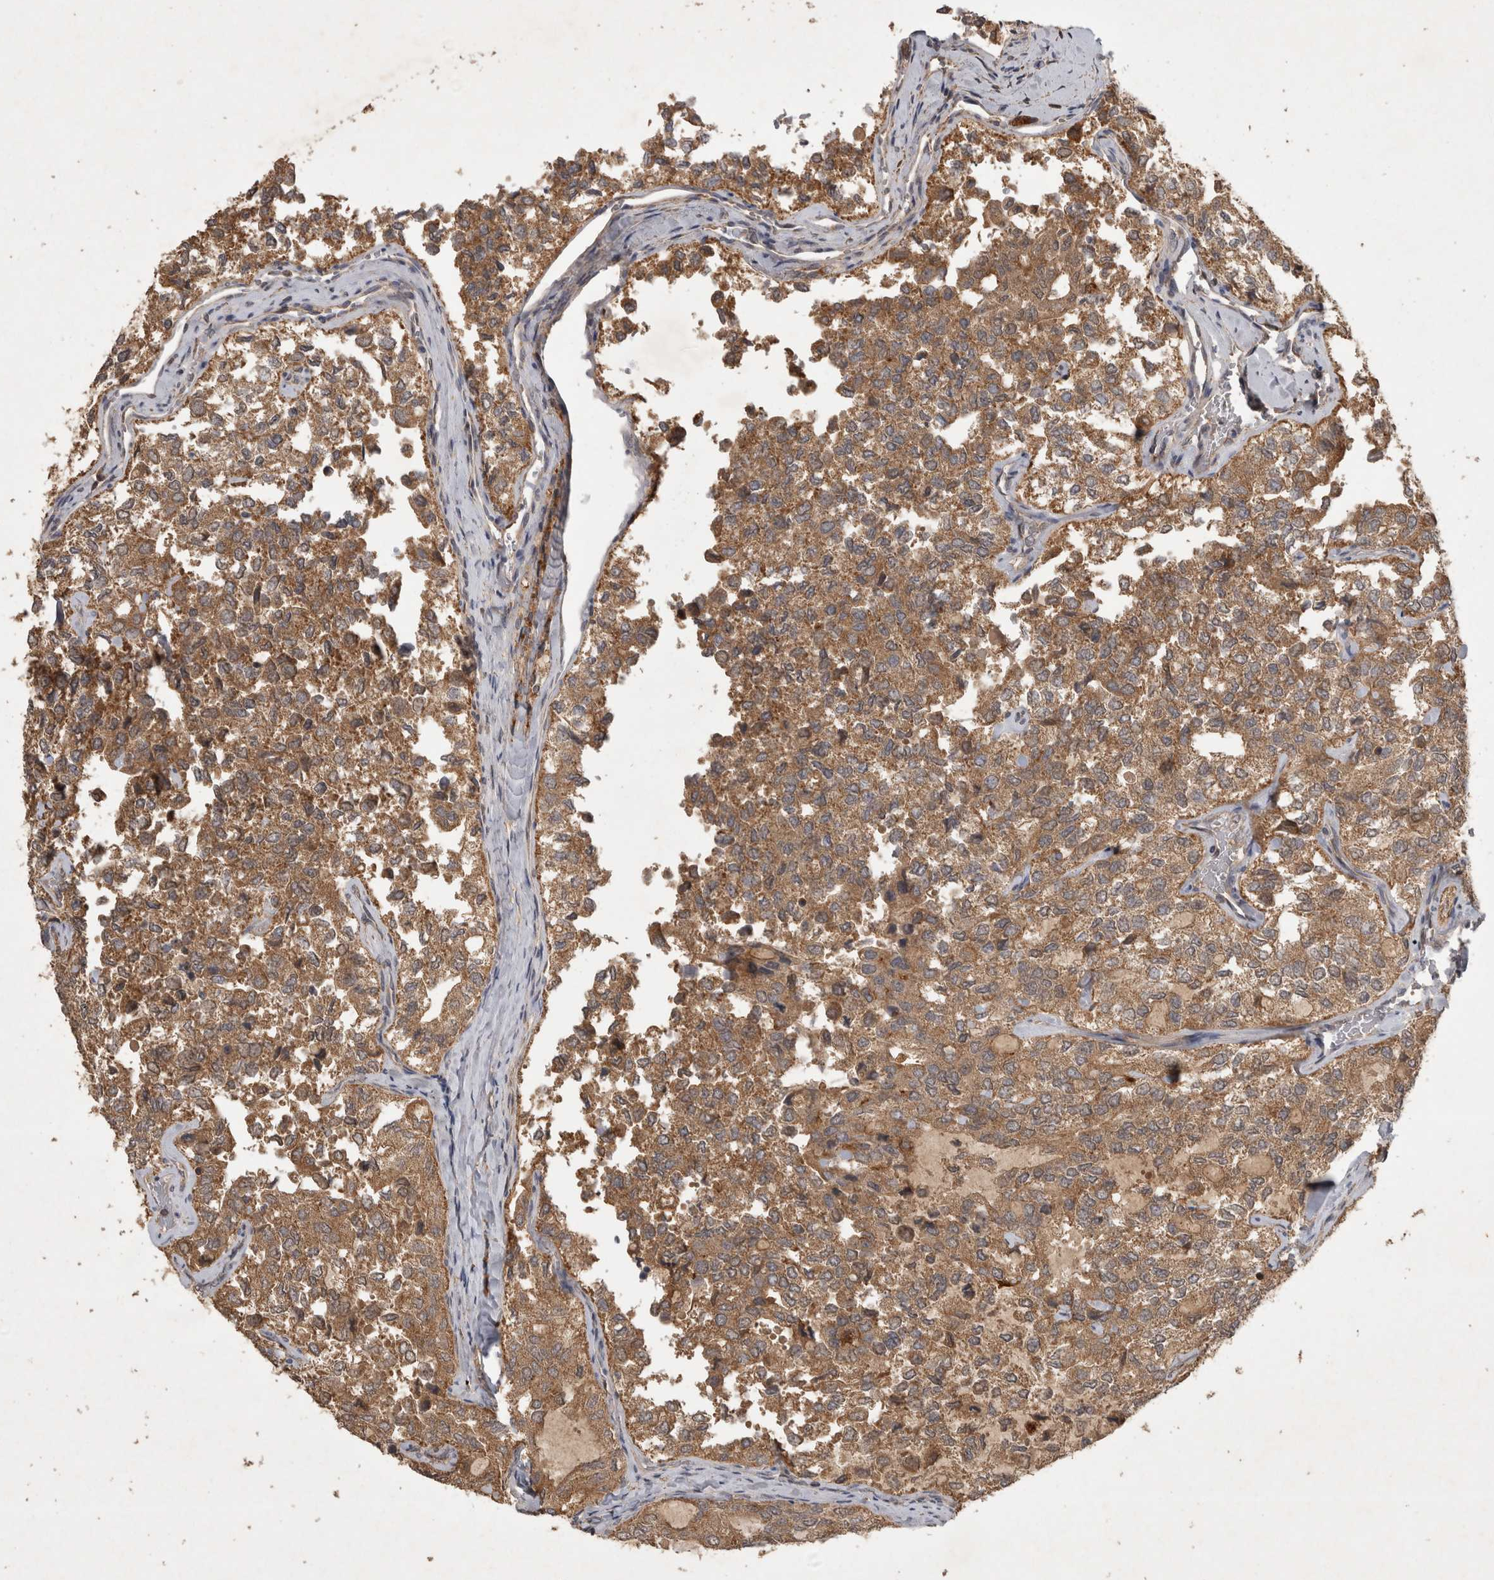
{"staining": {"intensity": "moderate", "quantity": ">75%", "location": "cytoplasmic/membranous"}, "tissue": "thyroid cancer", "cell_type": "Tumor cells", "image_type": "cancer", "snomed": [{"axis": "morphology", "description": "Follicular adenoma carcinoma, NOS"}, {"axis": "topography", "description": "Thyroid gland"}], "caption": "About >75% of tumor cells in follicular adenoma carcinoma (thyroid) demonstrate moderate cytoplasmic/membranous protein positivity as visualized by brown immunohistochemical staining.", "gene": "TRMT61B", "patient": {"sex": "male", "age": 75}}